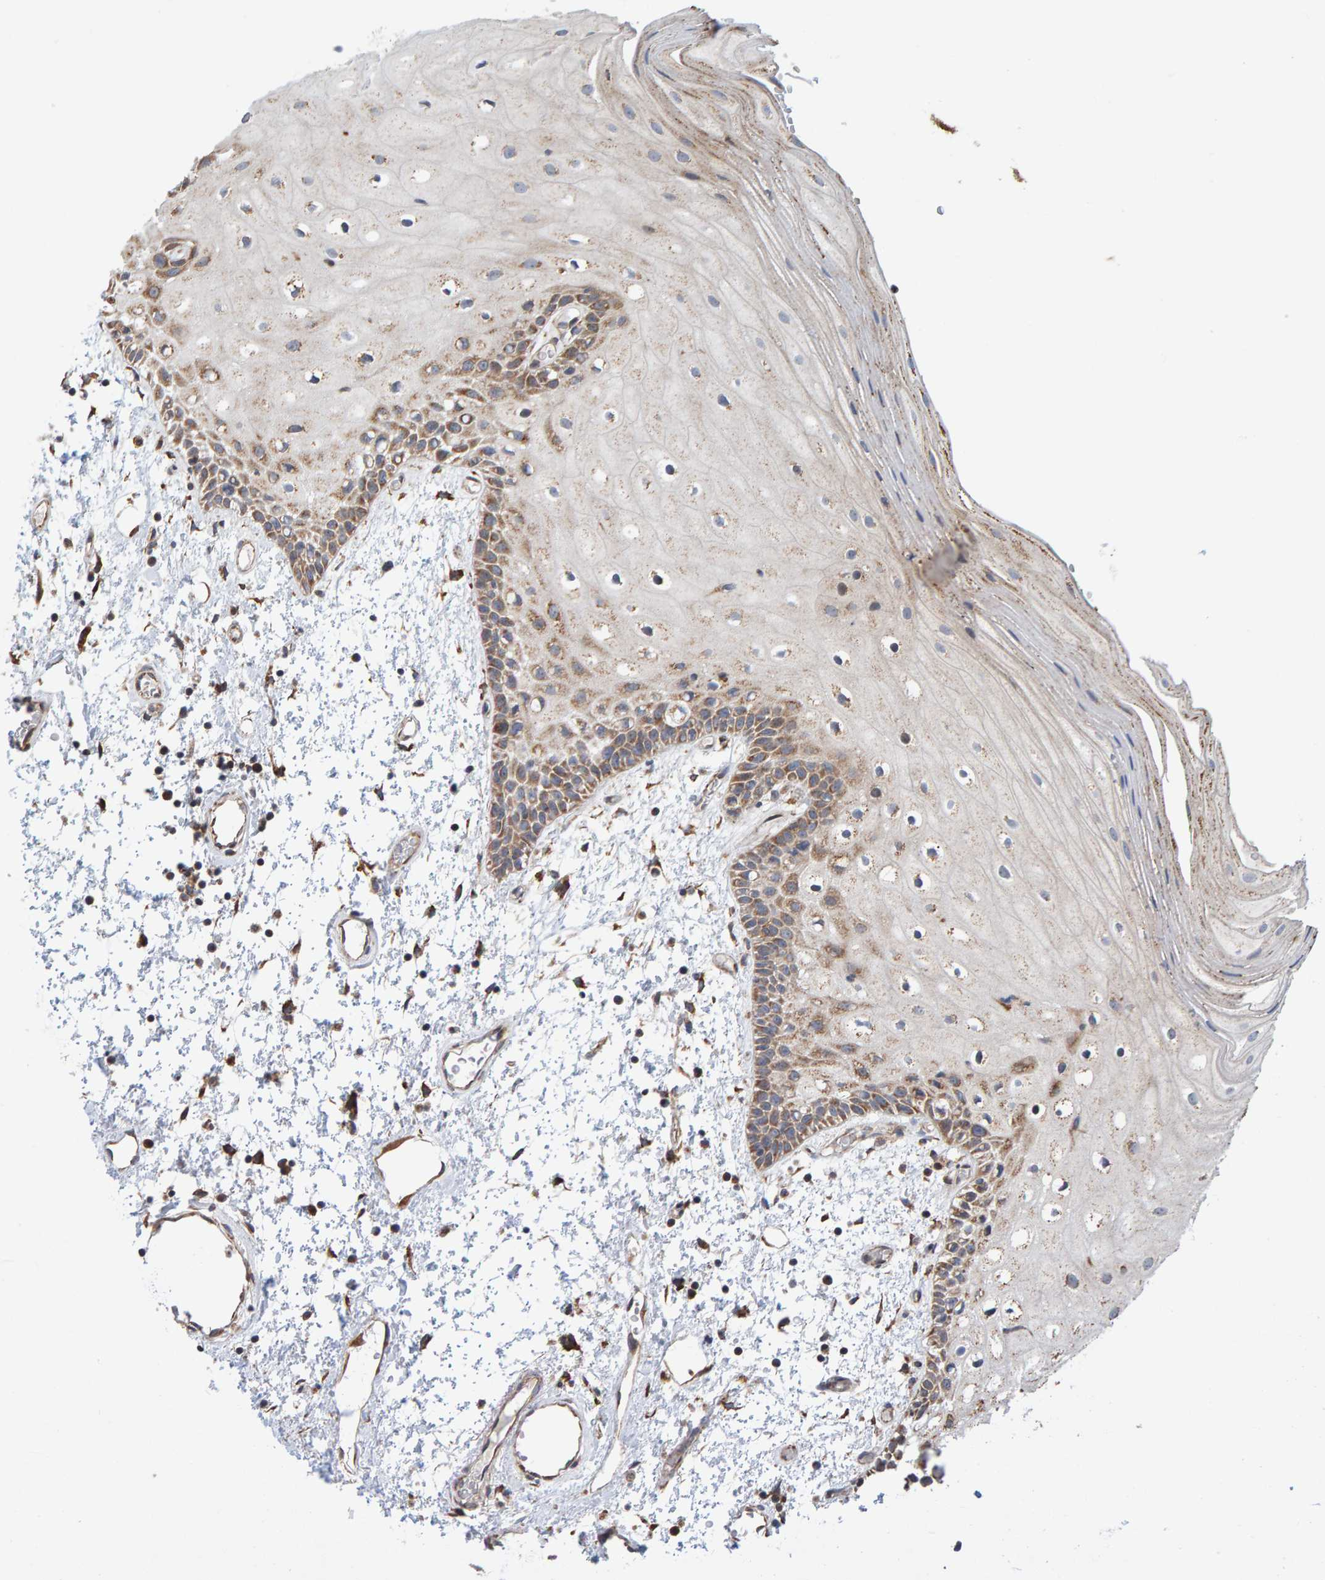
{"staining": {"intensity": "moderate", "quantity": ">75%", "location": "cytoplasmic/membranous"}, "tissue": "oral mucosa", "cell_type": "Squamous epithelial cells", "image_type": "normal", "snomed": [{"axis": "morphology", "description": "Normal tissue, NOS"}, {"axis": "topography", "description": "Oral tissue"}], "caption": "Protein staining of unremarkable oral mucosa reveals moderate cytoplasmic/membranous staining in approximately >75% of squamous epithelial cells.", "gene": "MRPL45", "patient": {"sex": "male", "age": 52}}